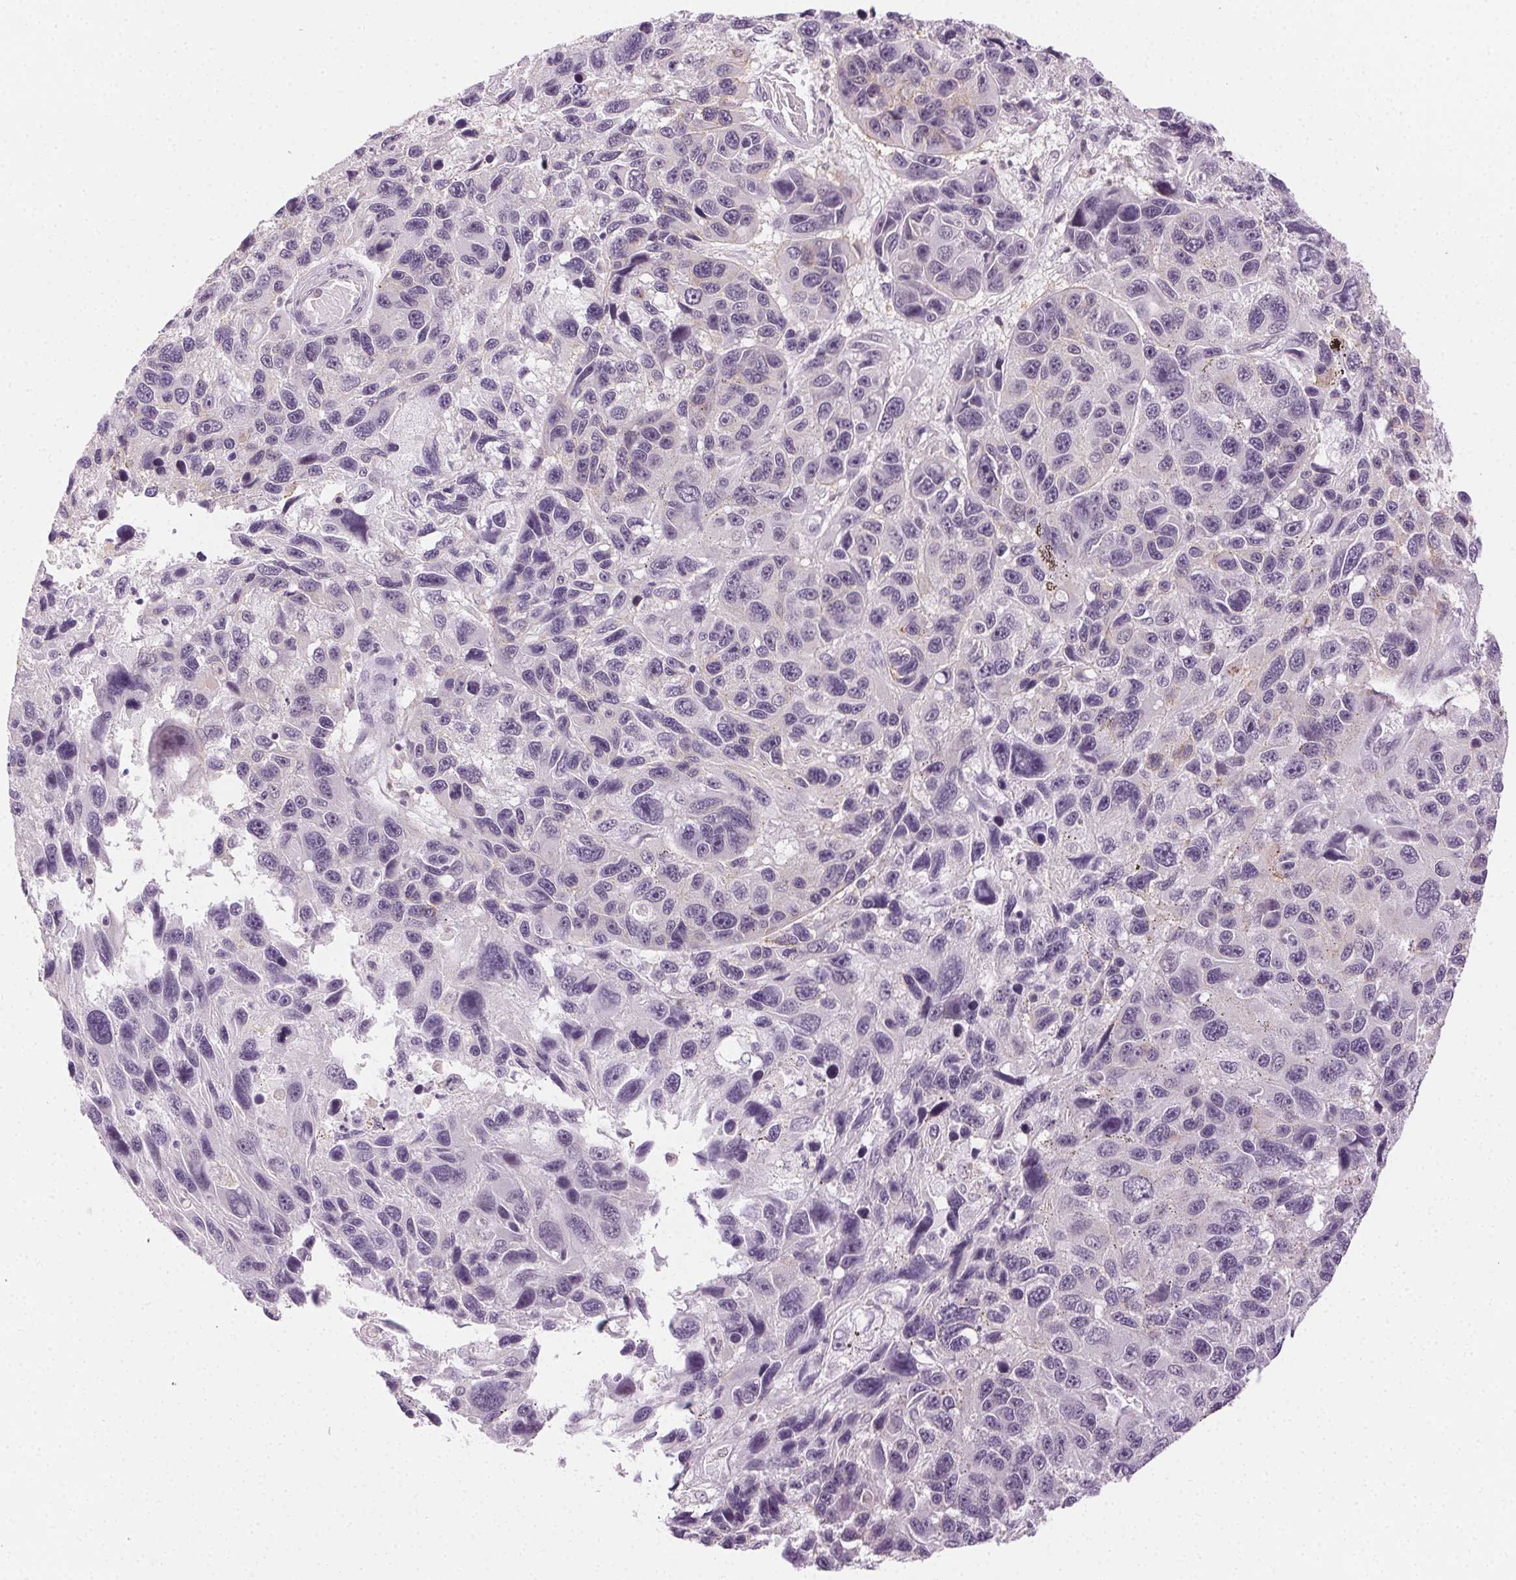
{"staining": {"intensity": "negative", "quantity": "none", "location": "none"}, "tissue": "melanoma", "cell_type": "Tumor cells", "image_type": "cancer", "snomed": [{"axis": "morphology", "description": "Malignant melanoma, NOS"}, {"axis": "topography", "description": "Skin"}], "caption": "Melanoma was stained to show a protein in brown. There is no significant expression in tumor cells.", "gene": "AIF1L", "patient": {"sex": "male", "age": 53}}